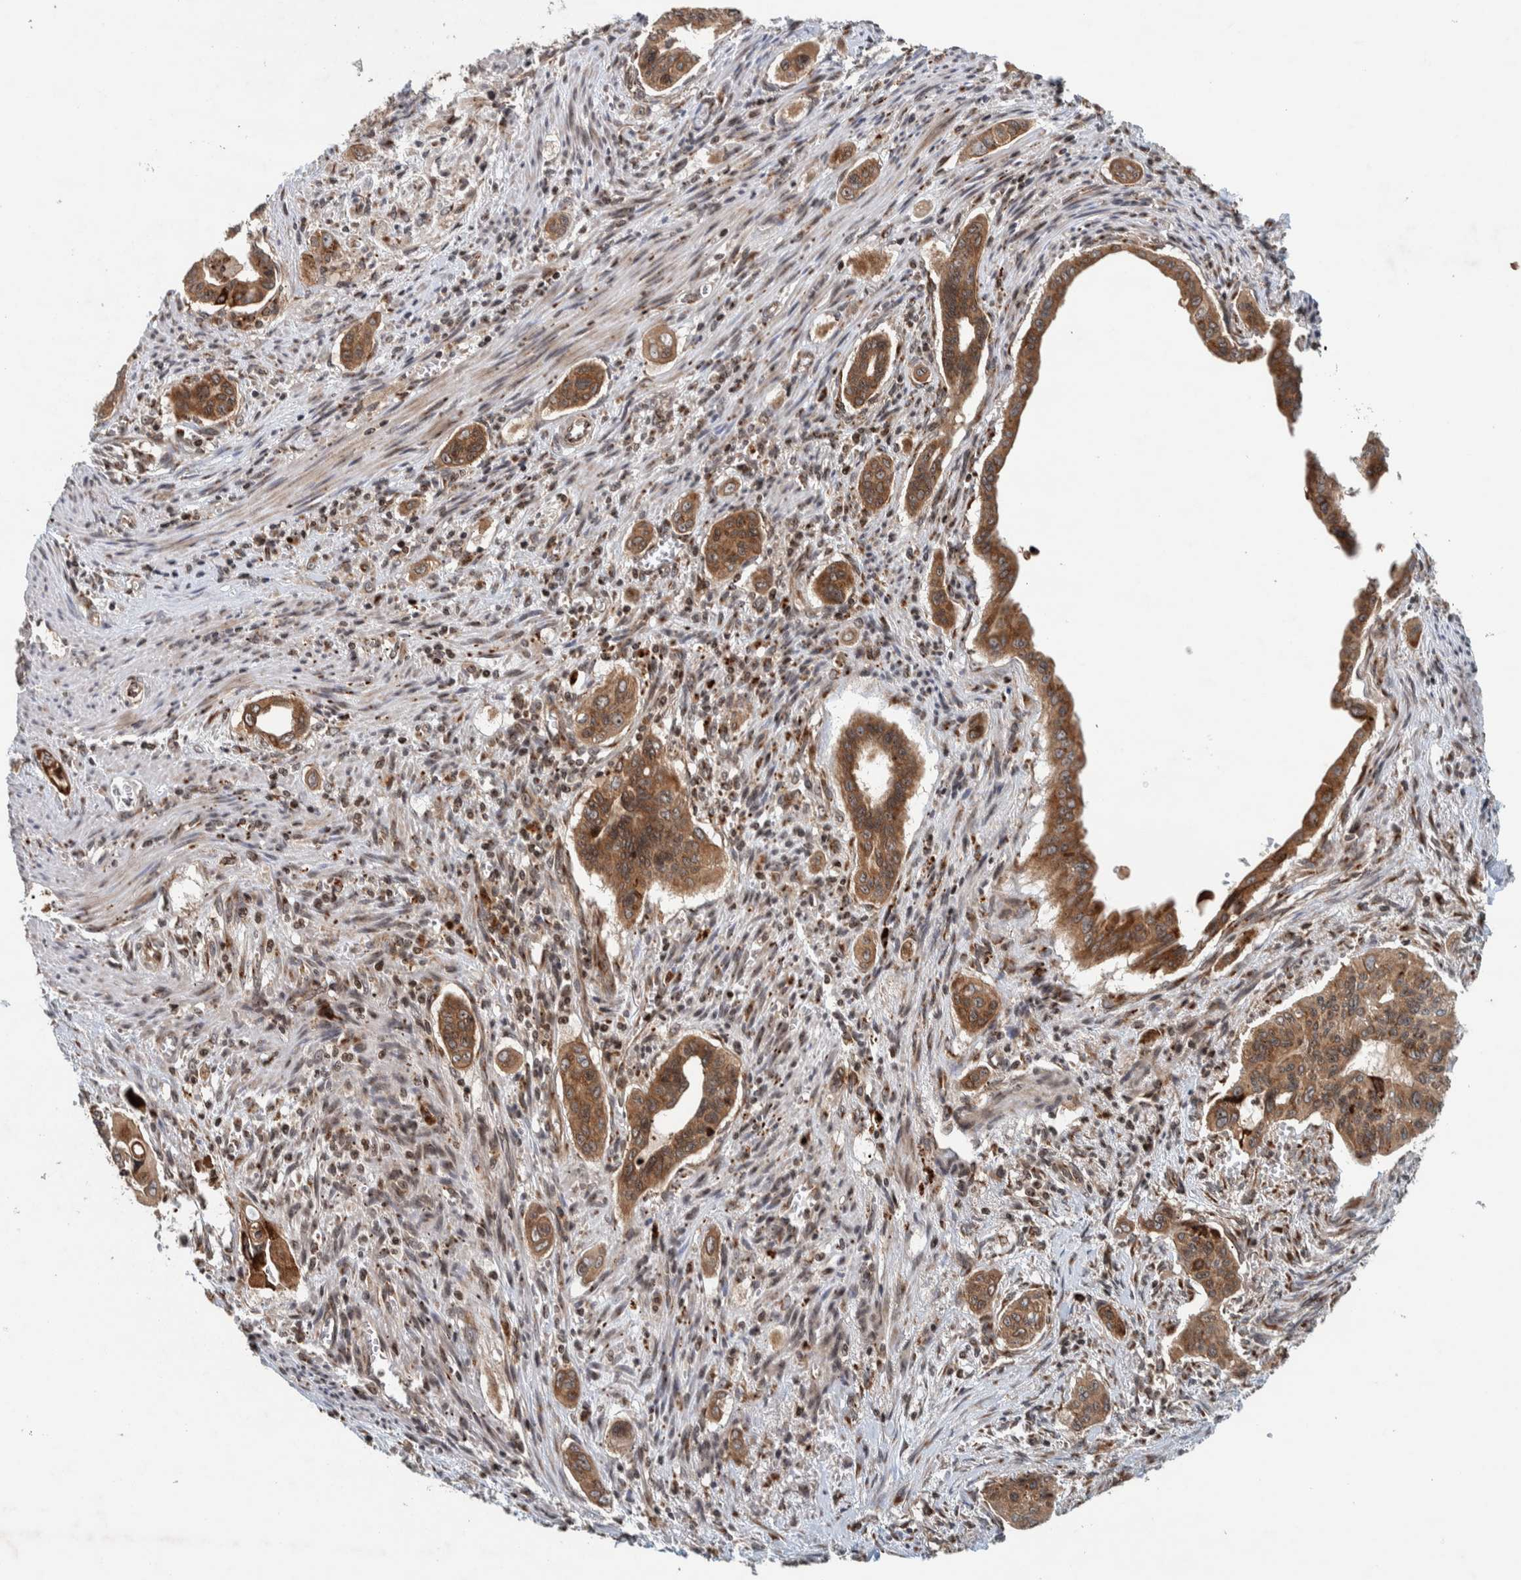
{"staining": {"intensity": "moderate", "quantity": ">75%", "location": "cytoplasmic/membranous"}, "tissue": "pancreatic cancer", "cell_type": "Tumor cells", "image_type": "cancer", "snomed": [{"axis": "morphology", "description": "Adenocarcinoma, NOS"}, {"axis": "topography", "description": "Pancreas"}], "caption": "Pancreatic adenocarcinoma was stained to show a protein in brown. There is medium levels of moderate cytoplasmic/membranous expression in about >75% of tumor cells. The staining was performed using DAB (3,3'-diaminobenzidine), with brown indicating positive protein expression. Nuclei are stained blue with hematoxylin.", "gene": "CCDC182", "patient": {"sex": "male", "age": 77}}